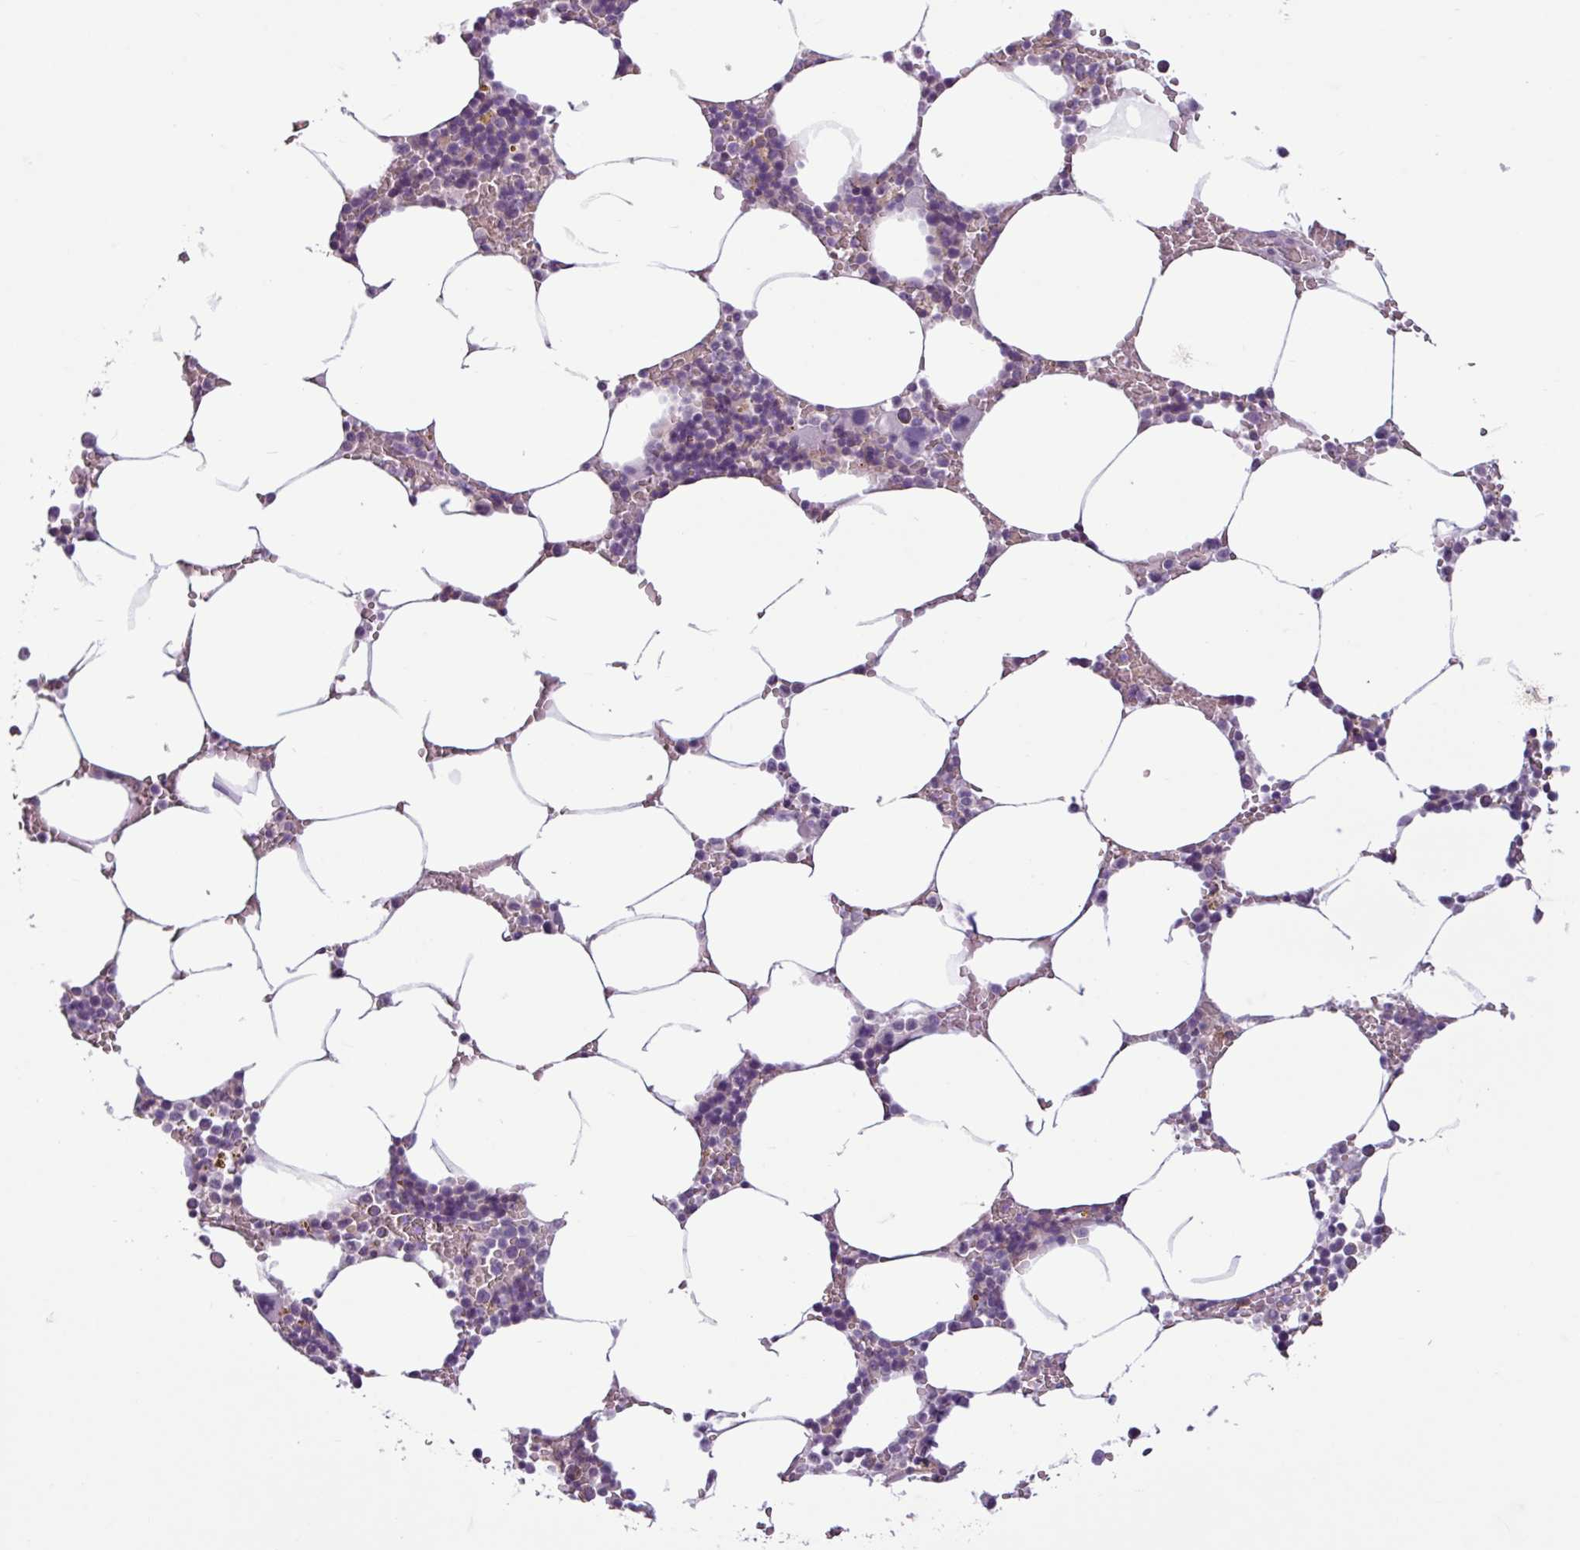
{"staining": {"intensity": "negative", "quantity": "none", "location": "none"}, "tissue": "bone marrow", "cell_type": "Hematopoietic cells", "image_type": "normal", "snomed": [{"axis": "morphology", "description": "Normal tissue, NOS"}, {"axis": "topography", "description": "Bone marrow"}], "caption": "This is a histopathology image of IHC staining of benign bone marrow, which shows no expression in hematopoietic cells. Brightfield microscopy of immunohistochemistry (IHC) stained with DAB (3,3'-diaminobenzidine) (brown) and hematoxylin (blue), captured at high magnification.", "gene": "C9orf24", "patient": {"sex": "male", "age": 70}}